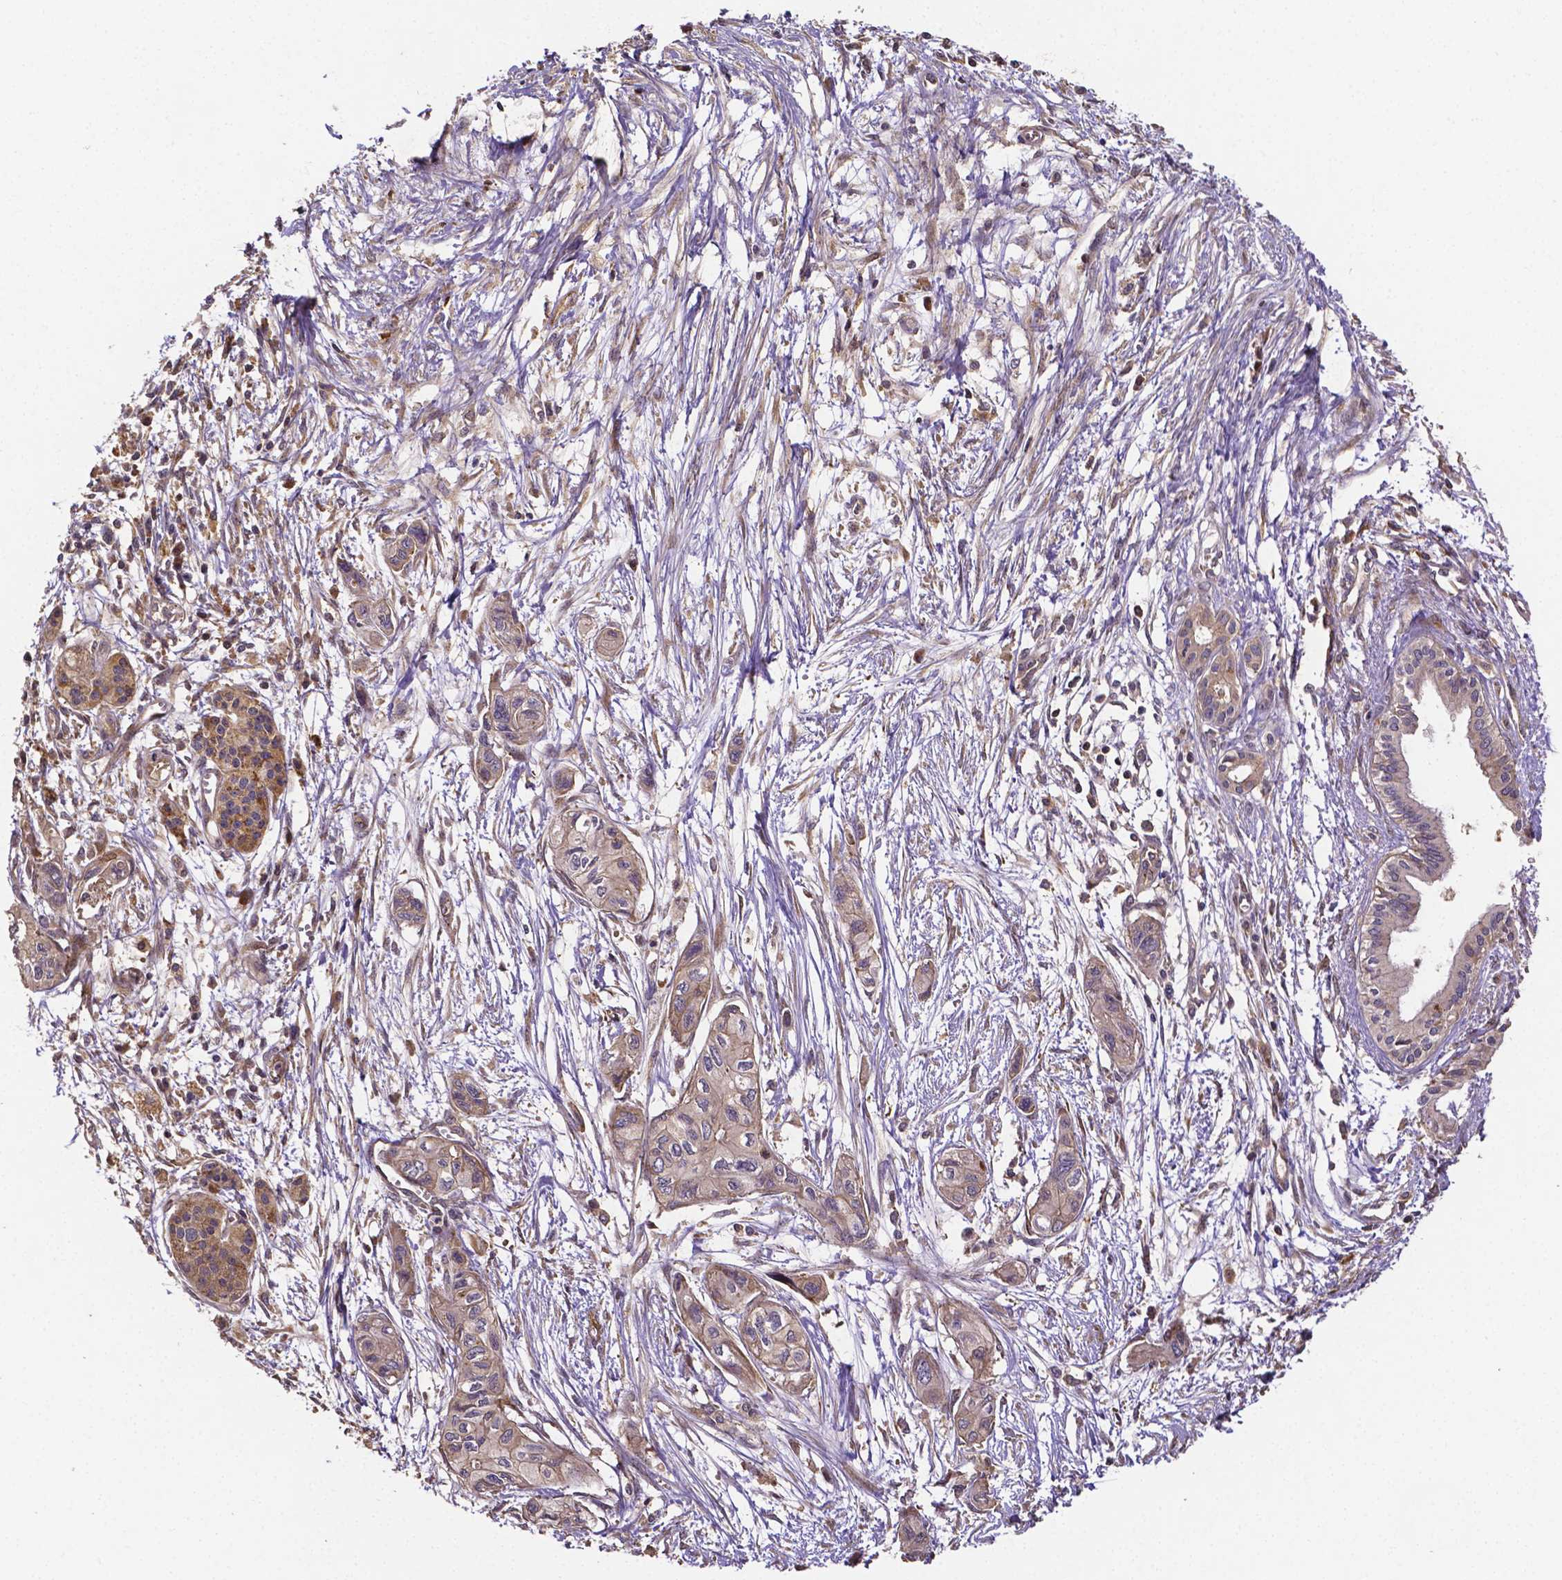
{"staining": {"intensity": "weak", "quantity": ">75%", "location": "cytoplasmic/membranous"}, "tissue": "pancreatic cancer", "cell_type": "Tumor cells", "image_type": "cancer", "snomed": [{"axis": "morphology", "description": "Adenocarcinoma, NOS"}, {"axis": "topography", "description": "Pancreas"}], "caption": "A brown stain shows weak cytoplasmic/membranous positivity of a protein in pancreatic cancer tumor cells.", "gene": "RNF123", "patient": {"sex": "female", "age": 76}}